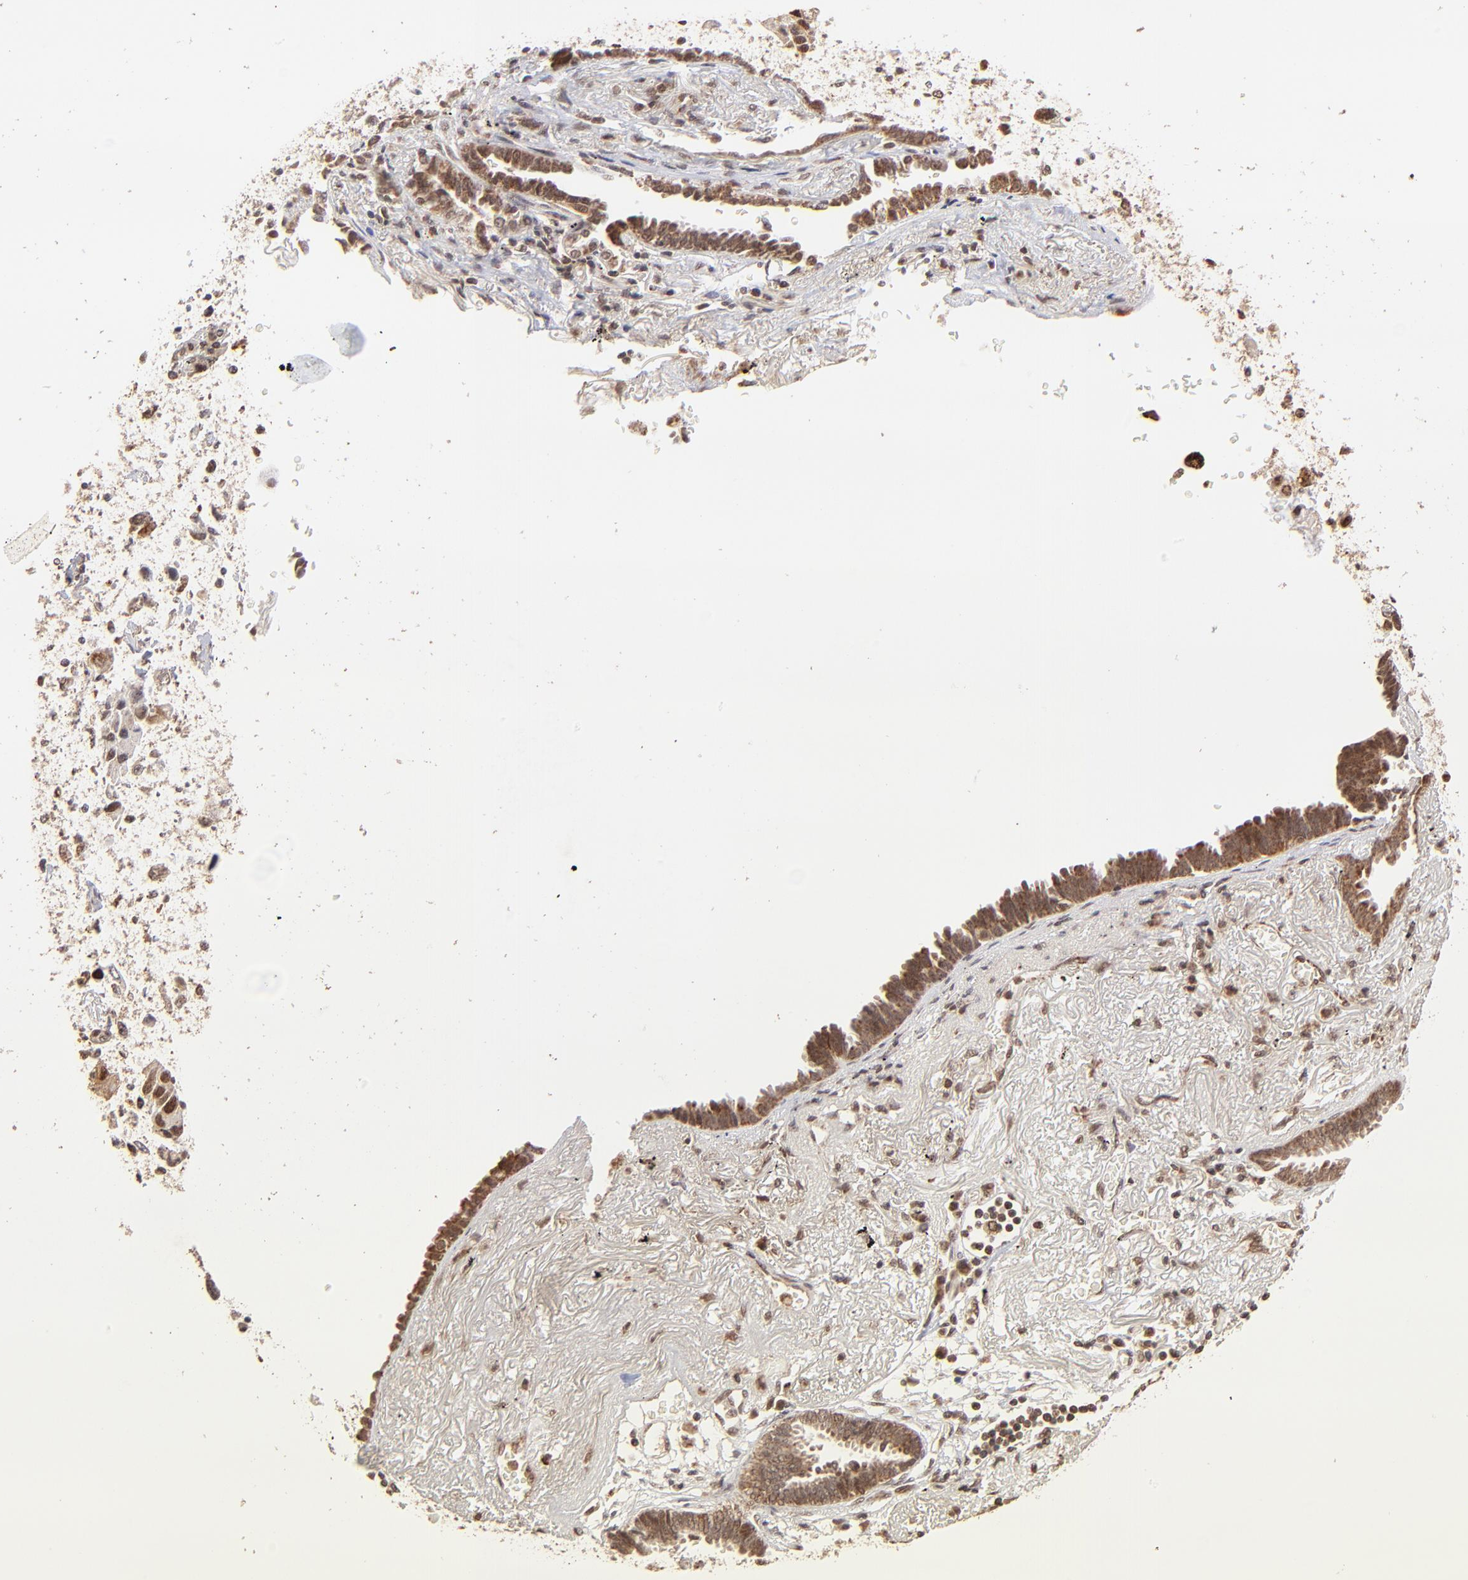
{"staining": {"intensity": "strong", "quantity": ">75%", "location": "cytoplasmic/membranous"}, "tissue": "lung cancer", "cell_type": "Tumor cells", "image_type": "cancer", "snomed": [{"axis": "morphology", "description": "Adenocarcinoma, NOS"}, {"axis": "topography", "description": "Lung"}], "caption": "Brown immunohistochemical staining in human lung adenocarcinoma shows strong cytoplasmic/membranous positivity in about >75% of tumor cells. (DAB IHC, brown staining for protein, blue staining for nuclei).", "gene": "MED15", "patient": {"sex": "female", "age": 64}}